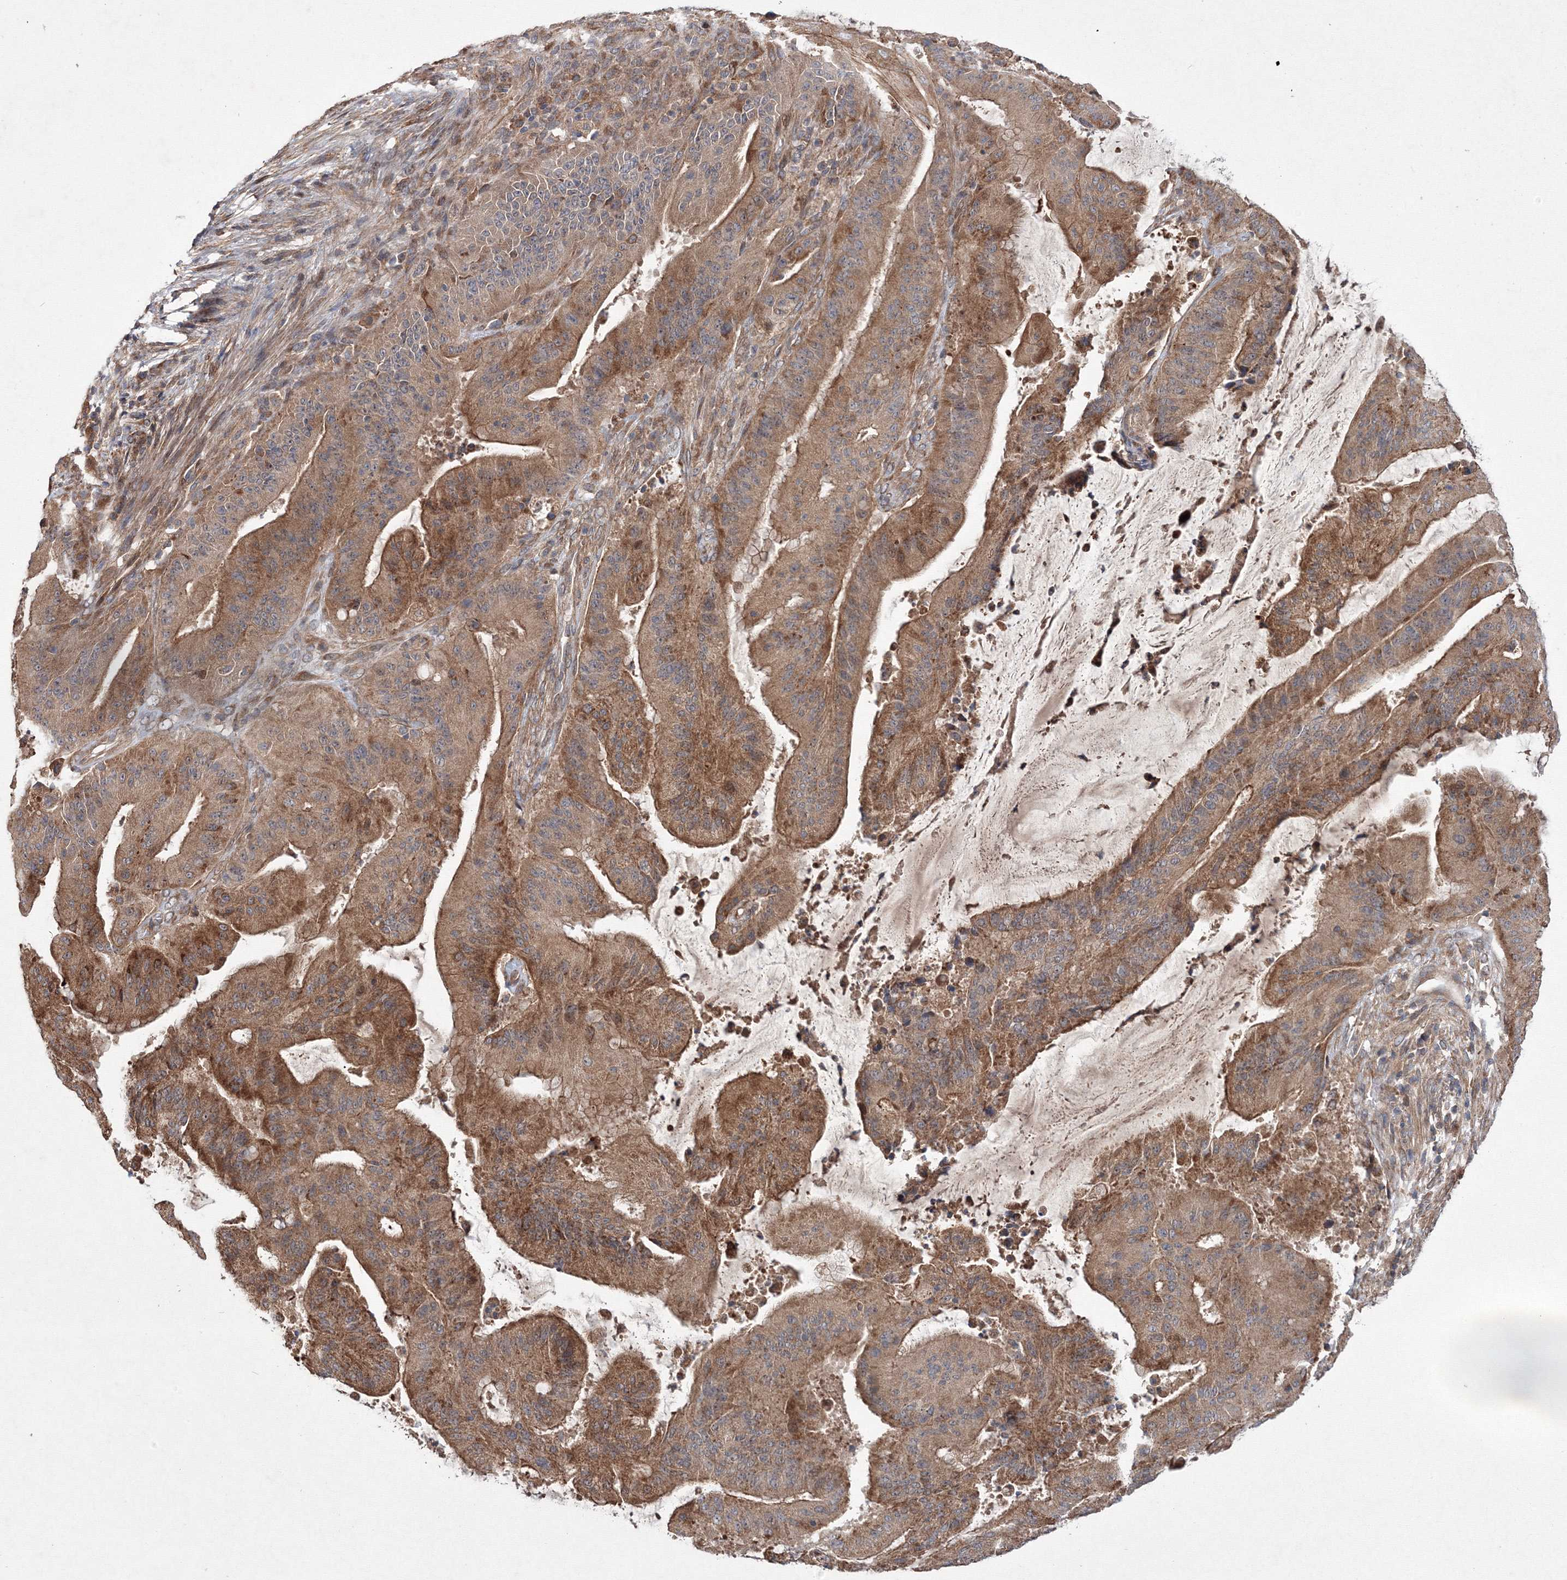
{"staining": {"intensity": "moderate", "quantity": ">75%", "location": "cytoplasmic/membranous"}, "tissue": "liver cancer", "cell_type": "Tumor cells", "image_type": "cancer", "snomed": [{"axis": "morphology", "description": "Normal tissue, NOS"}, {"axis": "morphology", "description": "Cholangiocarcinoma"}, {"axis": "topography", "description": "Liver"}, {"axis": "topography", "description": "Peripheral nerve tissue"}], "caption": "A brown stain shows moderate cytoplasmic/membranous expression of a protein in liver cholangiocarcinoma tumor cells.", "gene": "RANBP3L", "patient": {"sex": "female", "age": 73}}